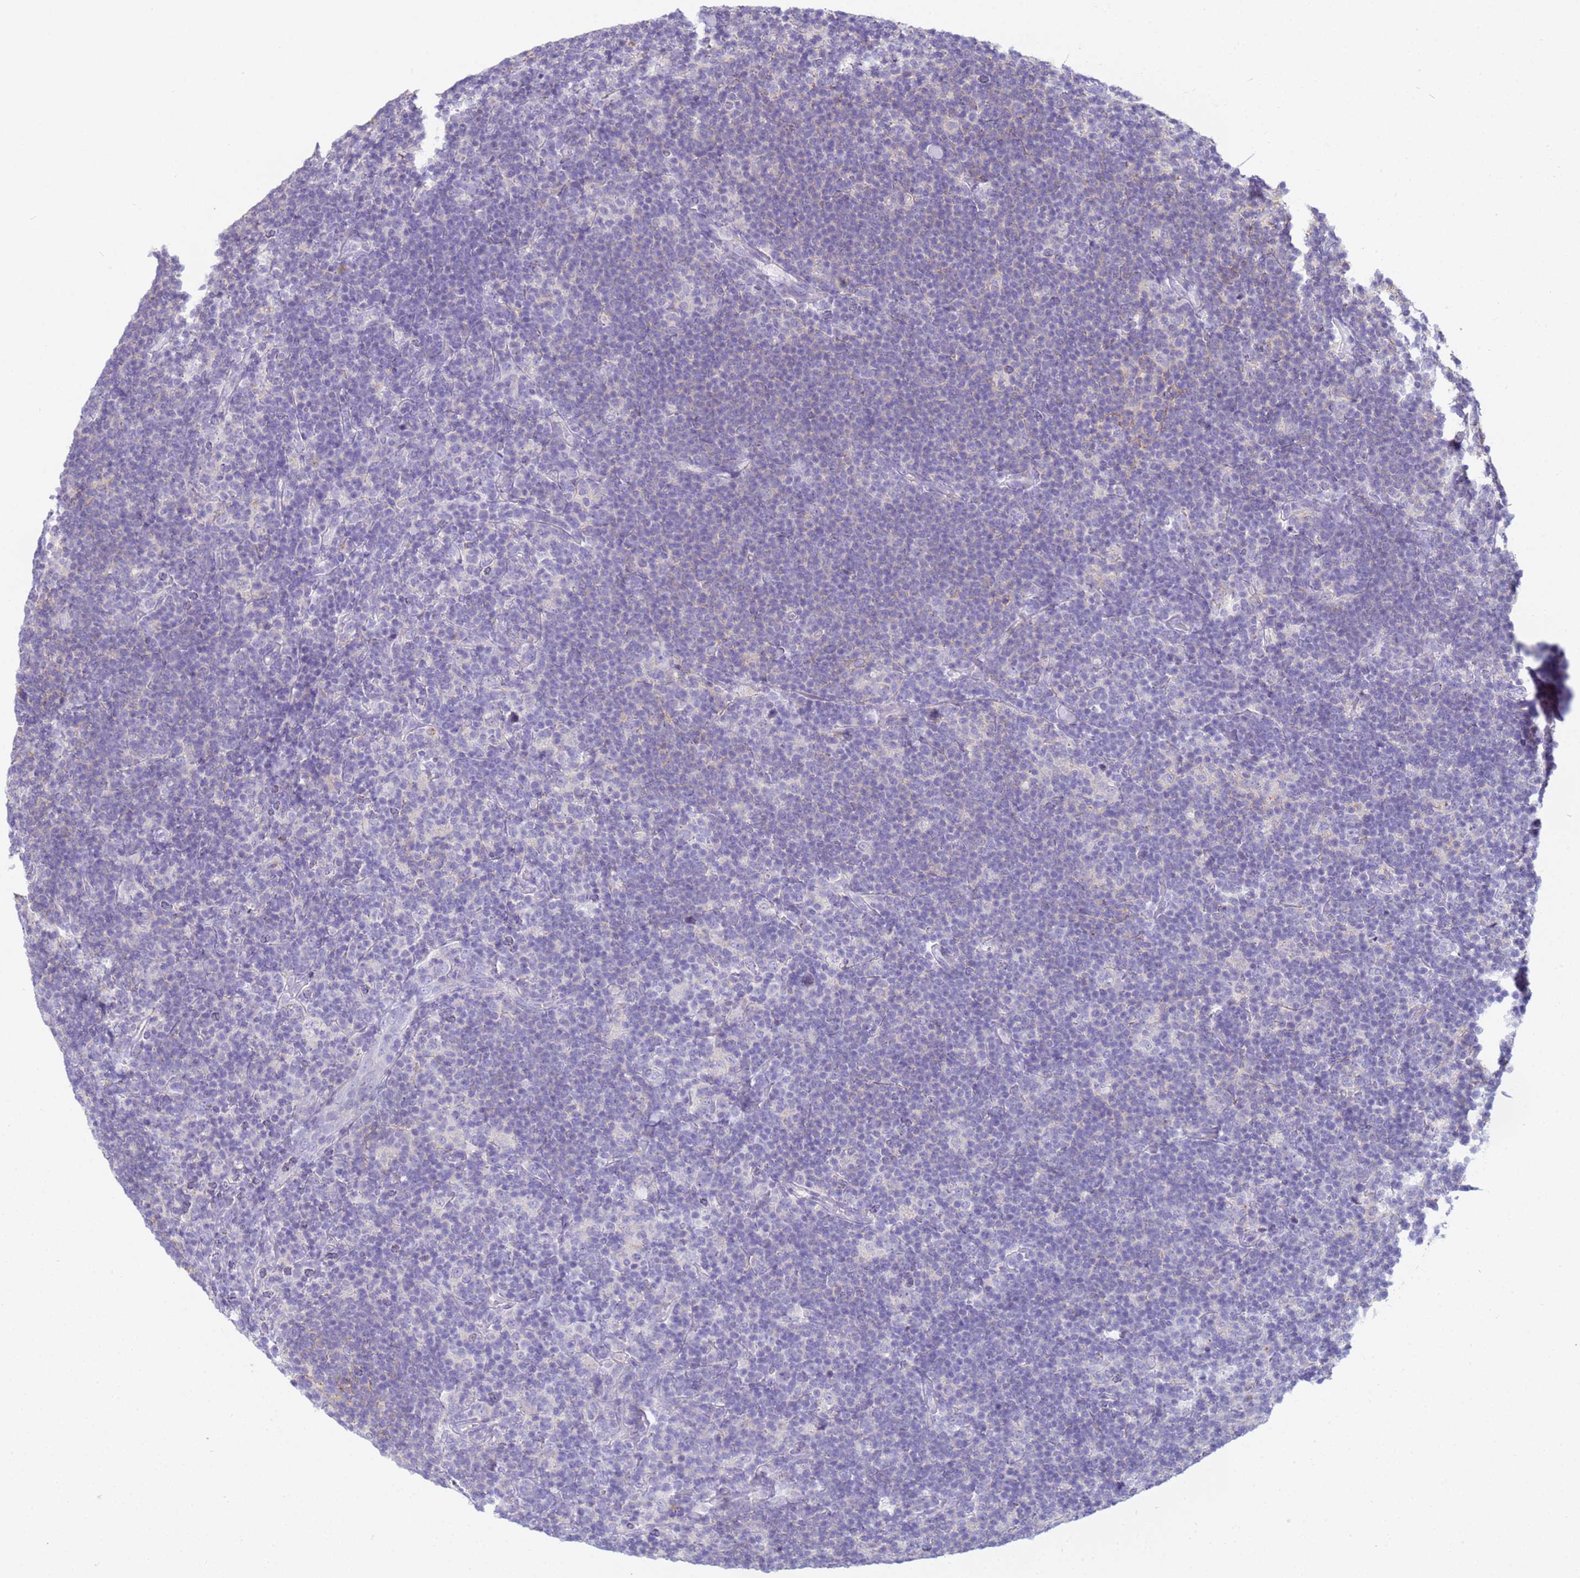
{"staining": {"intensity": "negative", "quantity": "none", "location": "none"}, "tissue": "lymphoma", "cell_type": "Tumor cells", "image_type": "cancer", "snomed": [{"axis": "morphology", "description": "Hodgkin's disease, NOS"}, {"axis": "topography", "description": "Lymph node"}], "caption": "The micrograph exhibits no significant positivity in tumor cells of Hodgkin's disease.", "gene": "CR1", "patient": {"sex": "female", "age": 57}}